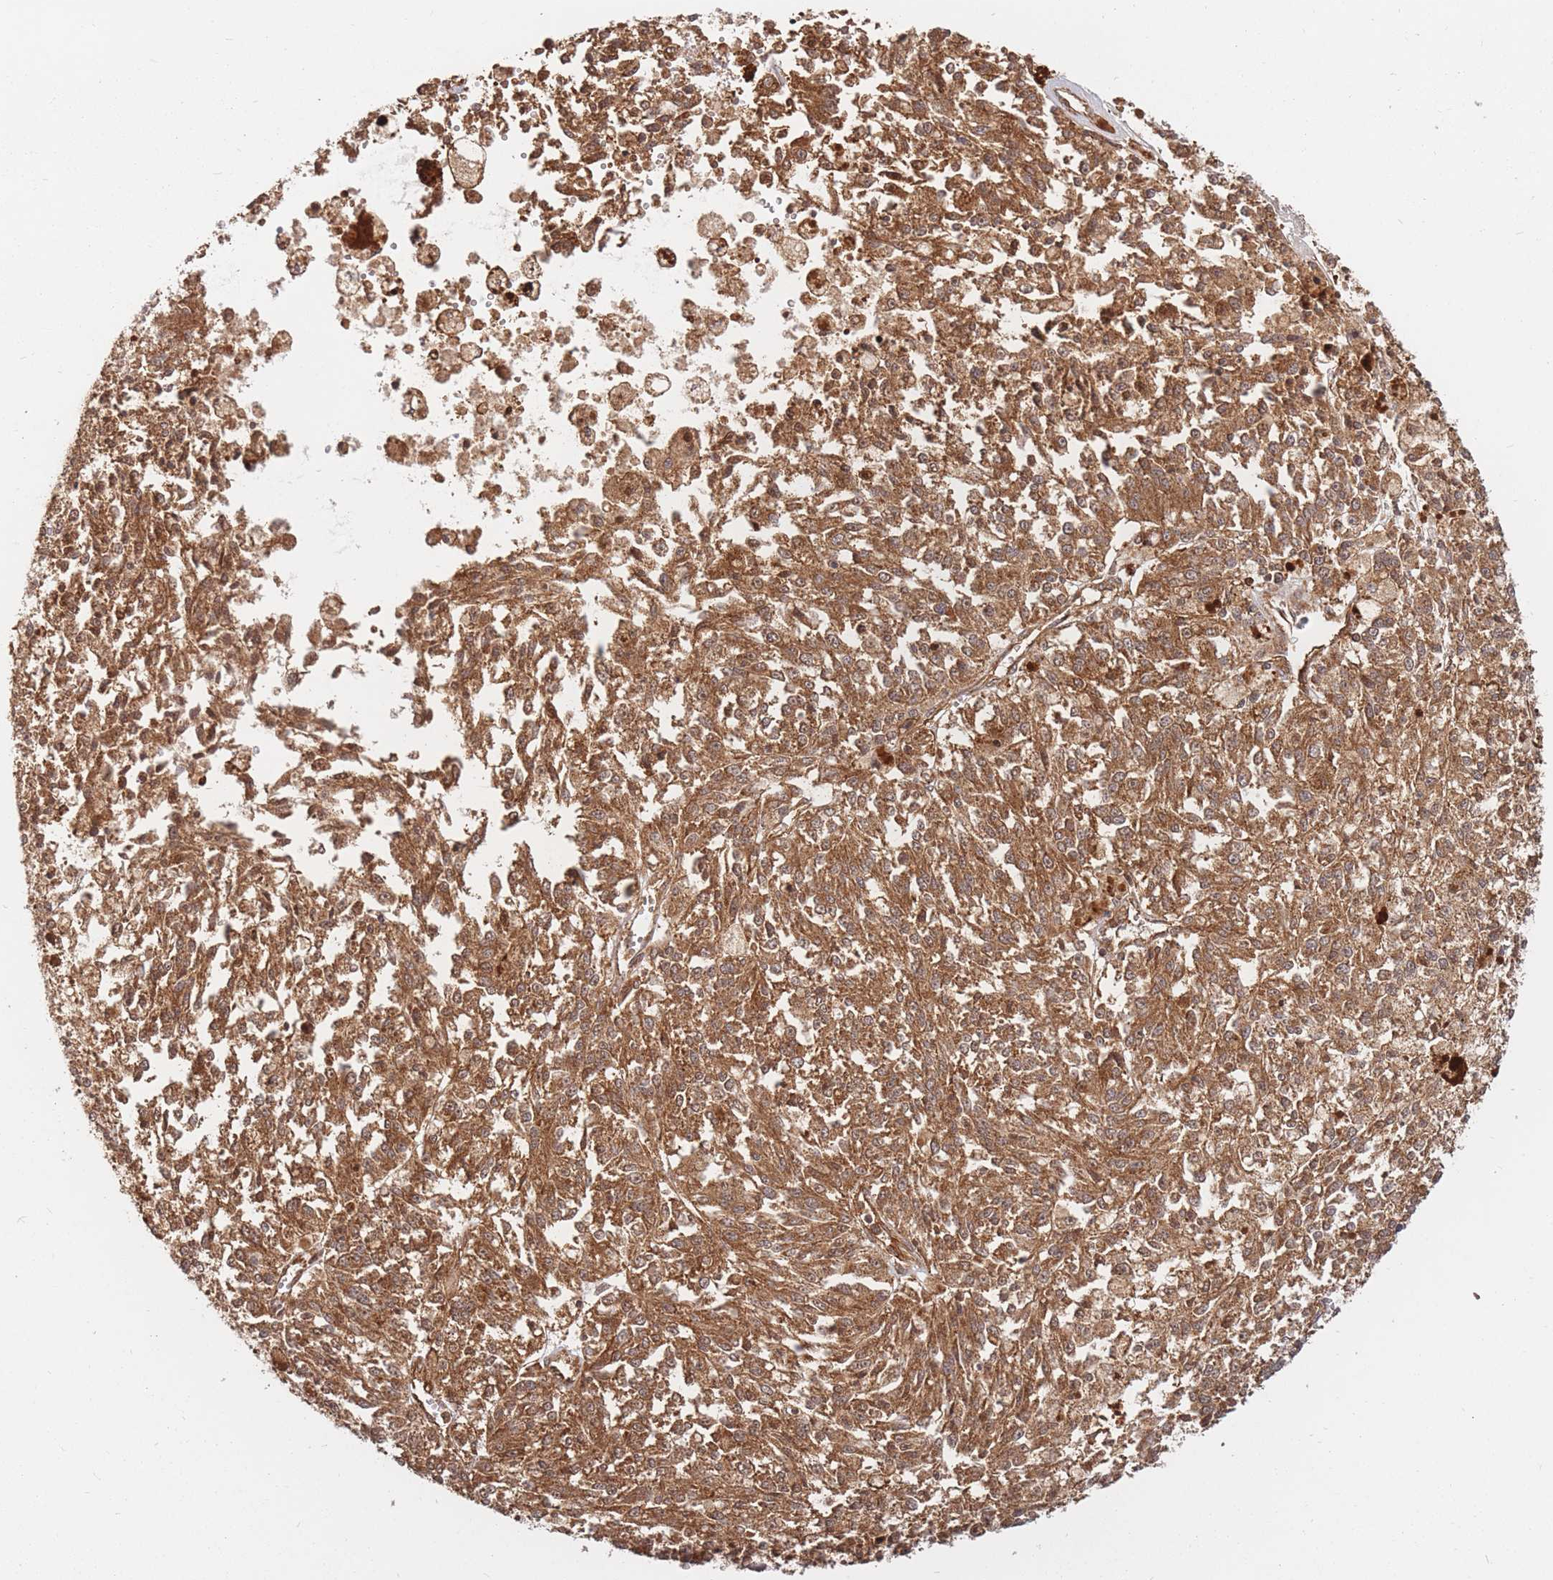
{"staining": {"intensity": "moderate", "quantity": ">75%", "location": "cytoplasmic/membranous"}, "tissue": "melanoma", "cell_type": "Tumor cells", "image_type": "cancer", "snomed": [{"axis": "morphology", "description": "Malignant melanoma, NOS"}, {"axis": "topography", "description": "Skin"}], "caption": "Melanoma tissue exhibits moderate cytoplasmic/membranous positivity in approximately >75% of tumor cells", "gene": "RASSF2", "patient": {"sex": "female", "age": 64}}